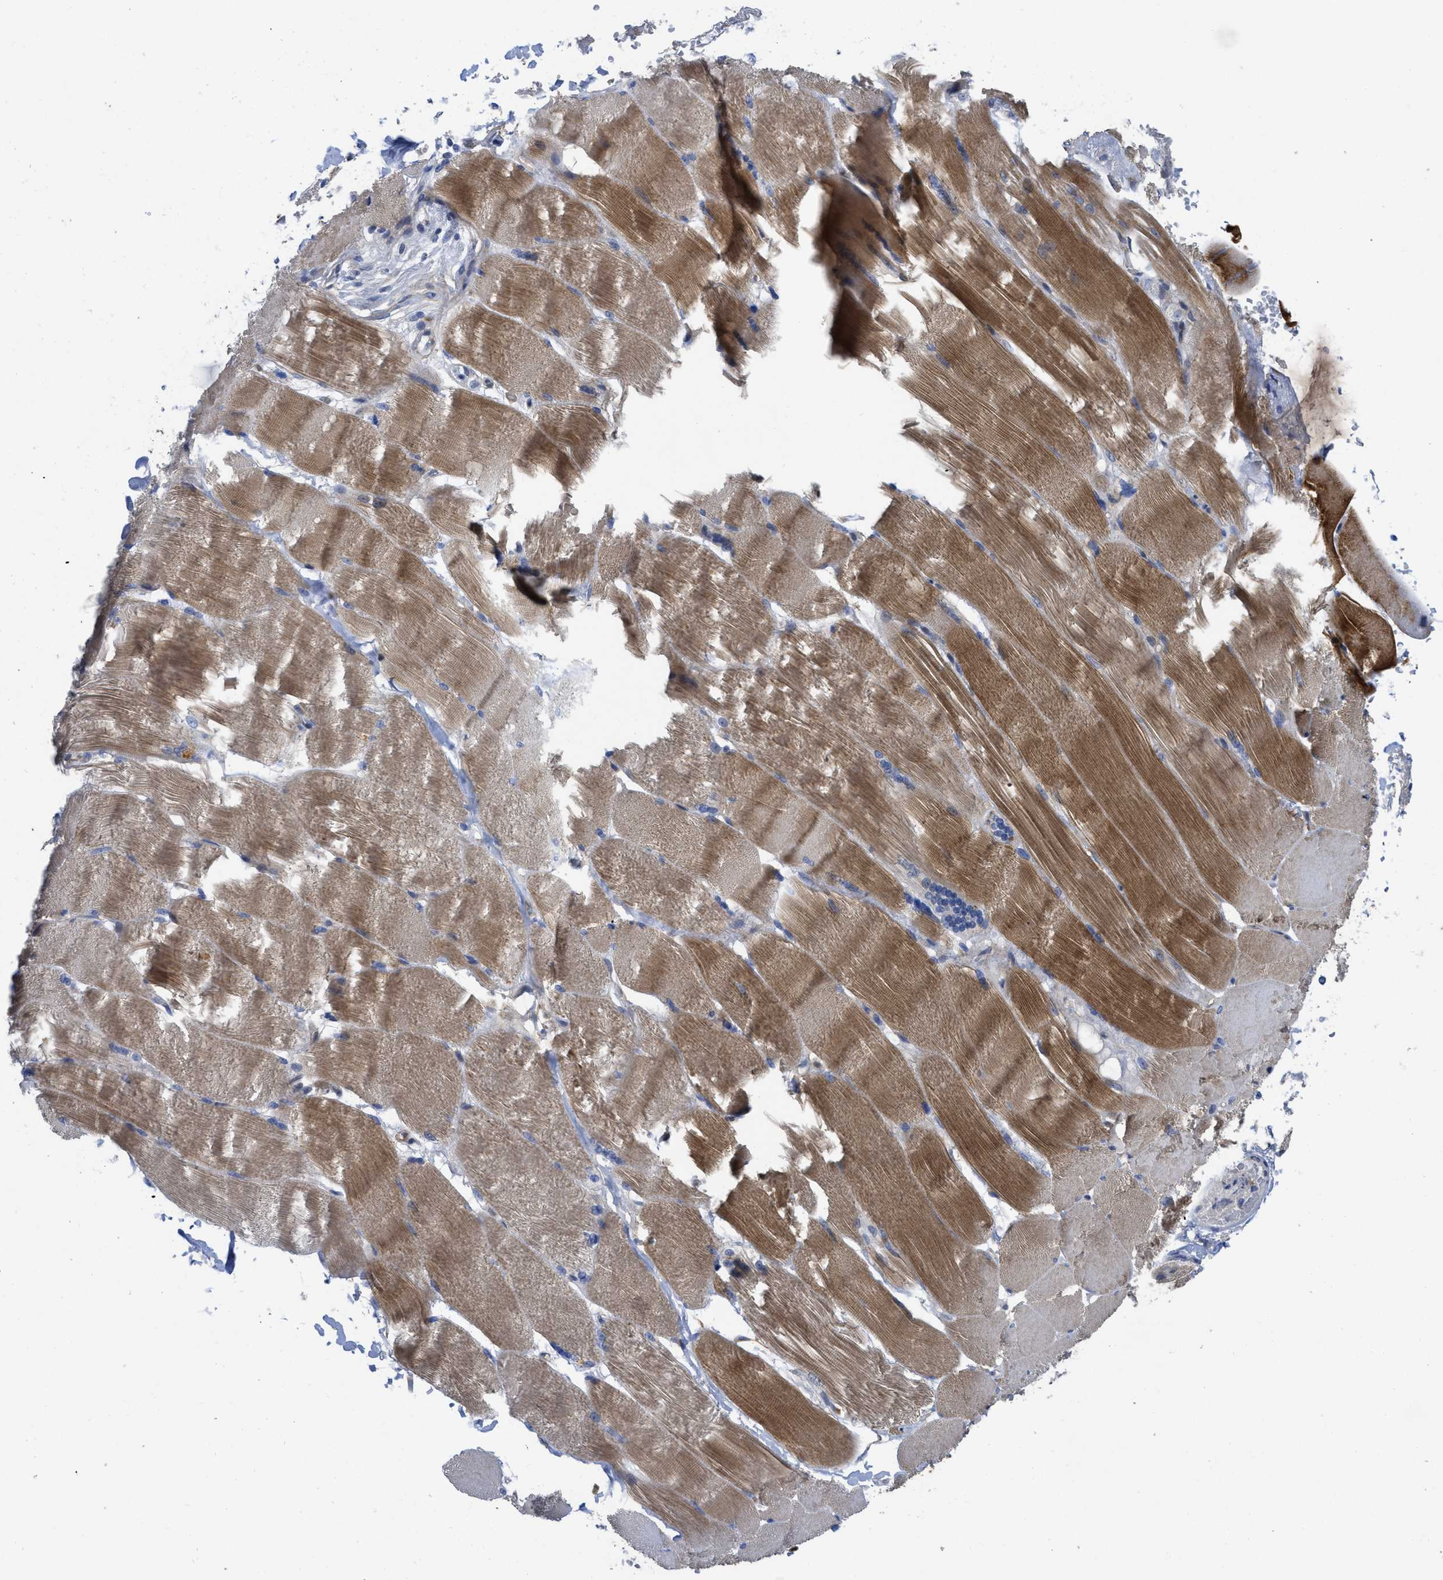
{"staining": {"intensity": "moderate", "quantity": ">75%", "location": "cytoplasmic/membranous"}, "tissue": "skeletal muscle", "cell_type": "Myocytes", "image_type": "normal", "snomed": [{"axis": "morphology", "description": "Normal tissue, NOS"}, {"axis": "topography", "description": "Skin"}, {"axis": "topography", "description": "Skeletal muscle"}], "caption": "Skeletal muscle stained with immunohistochemistry (IHC) exhibits moderate cytoplasmic/membranous expression in approximately >75% of myocytes. Using DAB (3,3'-diaminobenzidine) (brown) and hematoxylin (blue) stains, captured at high magnification using brightfield microscopy.", "gene": "ARHGEF26", "patient": {"sex": "male", "age": 83}}